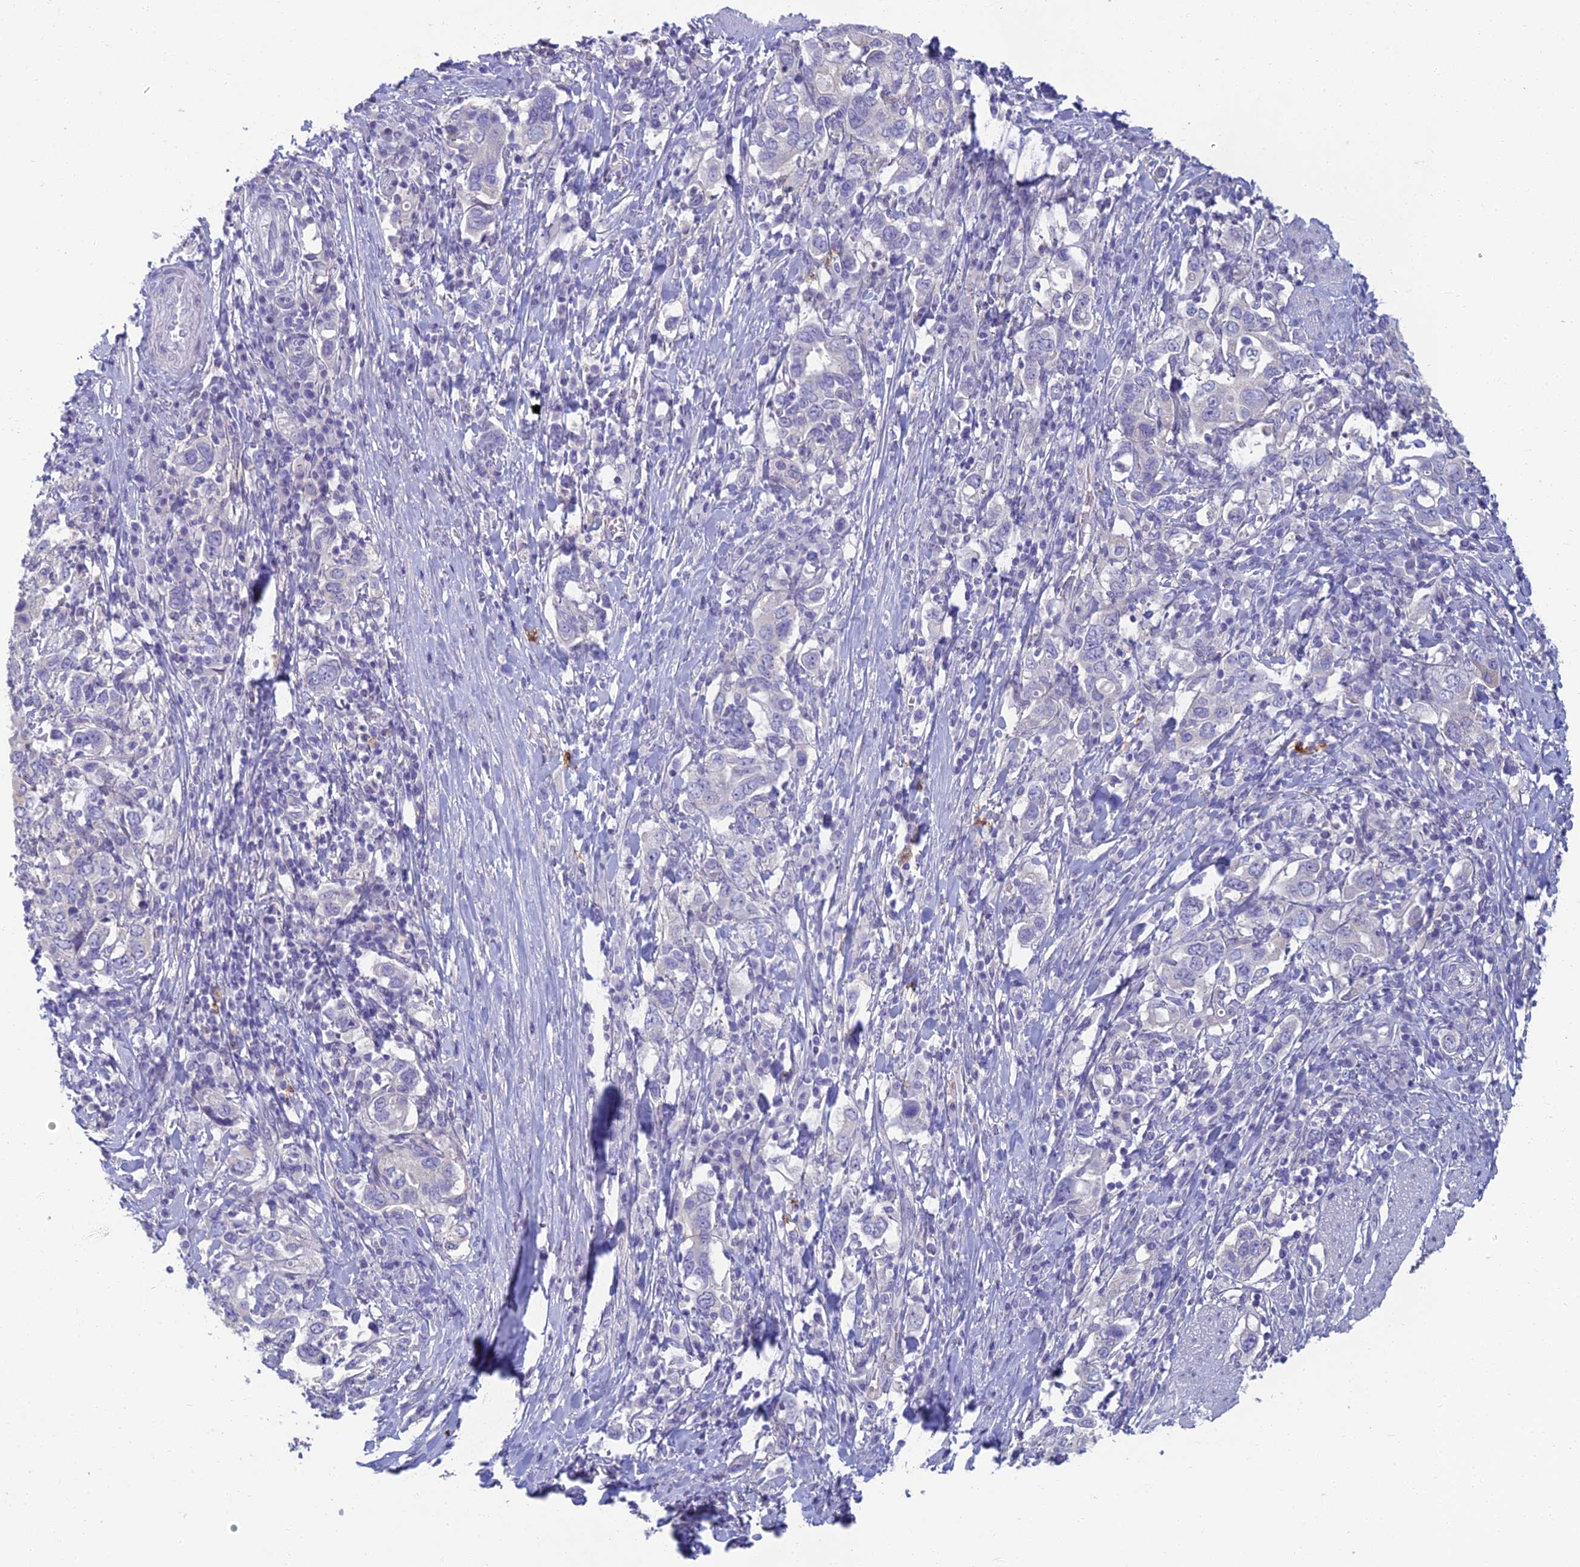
{"staining": {"intensity": "negative", "quantity": "none", "location": "none"}, "tissue": "stomach cancer", "cell_type": "Tumor cells", "image_type": "cancer", "snomed": [{"axis": "morphology", "description": "Adenocarcinoma, NOS"}, {"axis": "topography", "description": "Stomach, upper"}, {"axis": "topography", "description": "Stomach"}], "caption": "Immunohistochemical staining of stomach adenocarcinoma exhibits no significant staining in tumor cells.", "gene": "NEURL1", "patient": {"sex": "male", "age": 62}}